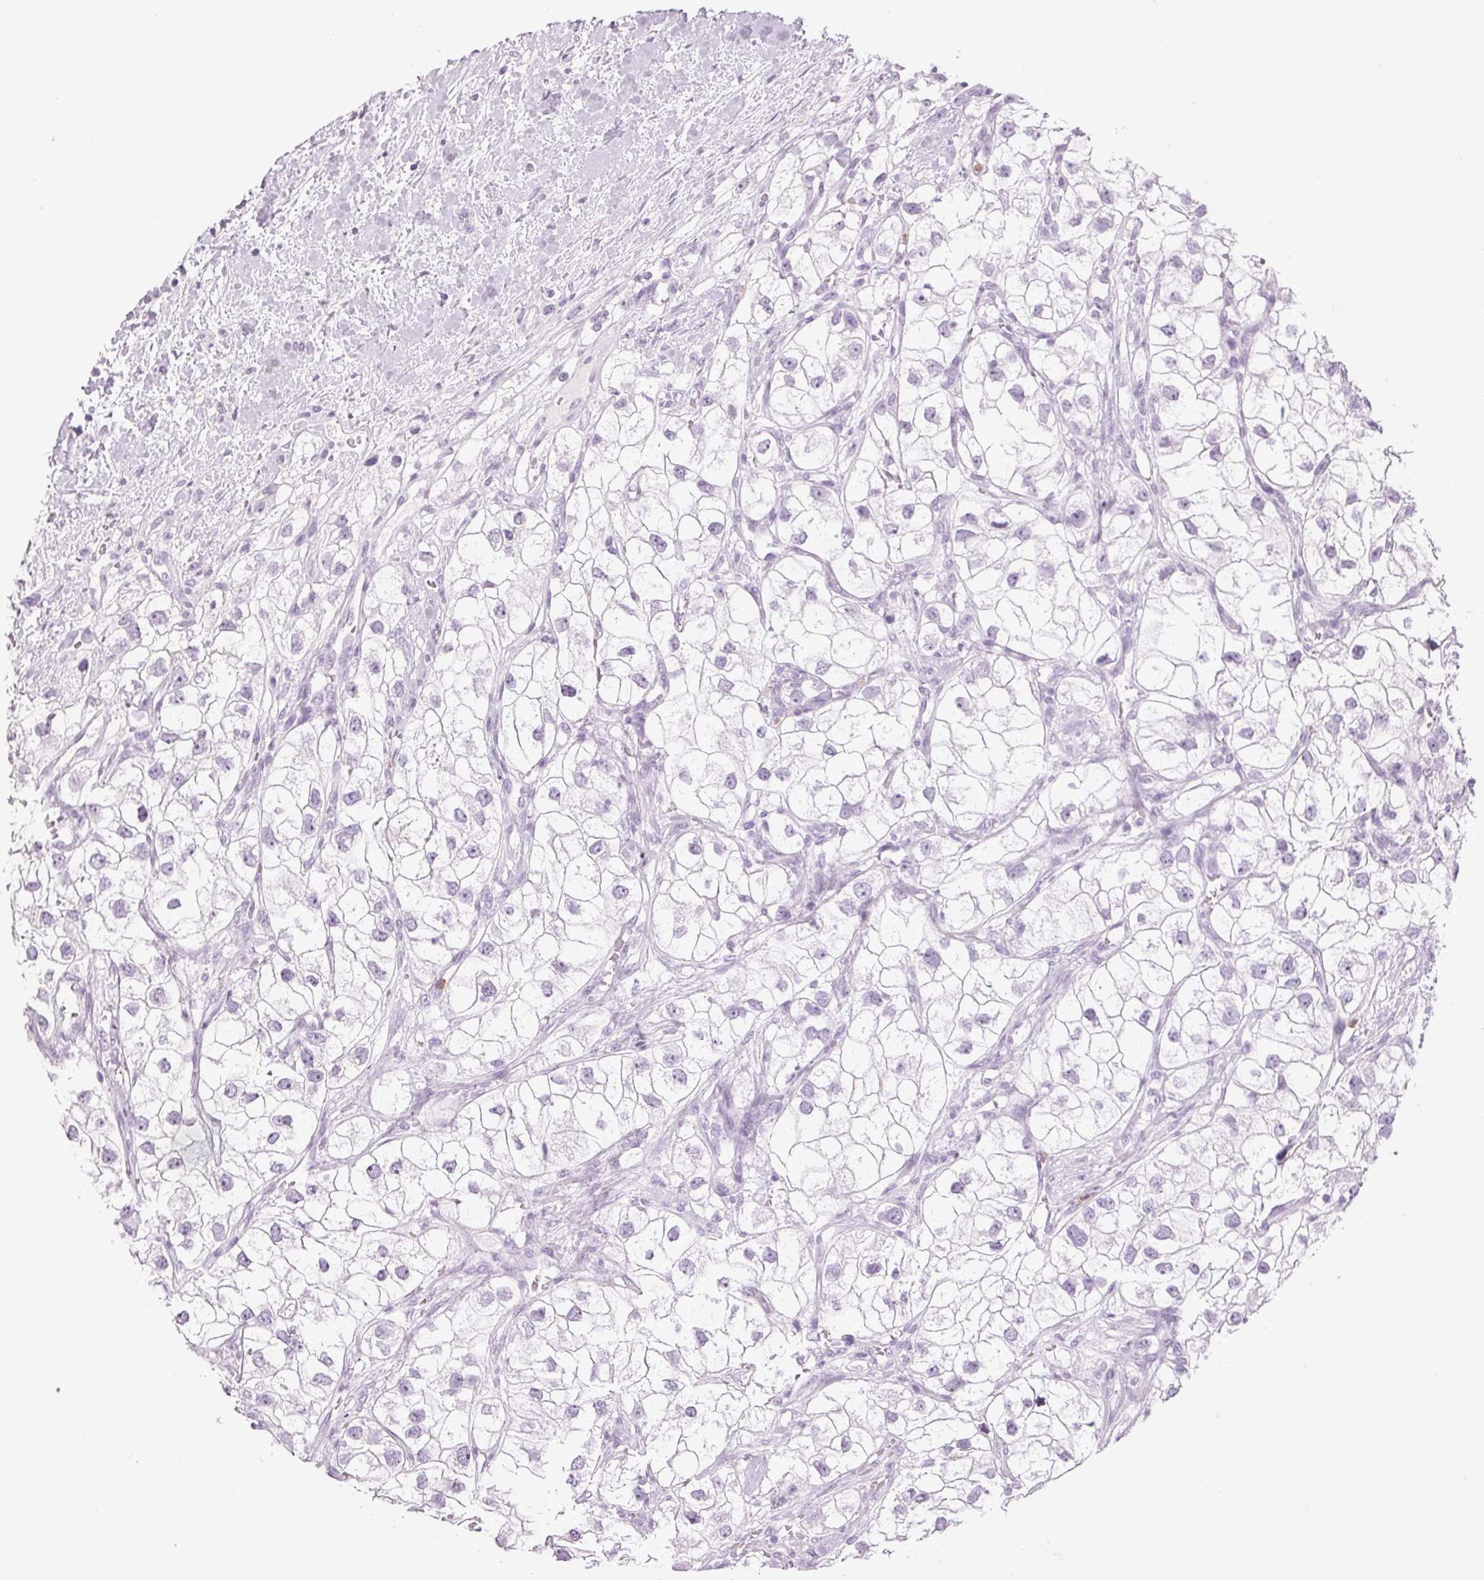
{"staining": {"intensity": "negative", "quantity": "none", "location": "none"}, "tissue": "renal cancer", "cell_type": "Tumor cells", "image_type": "cancer", "snomed": [{"axis": "morphology", "description": "Adenocarcinoma, NOS"}, {"axis": "topography", "description": "Kidney"}], "caption": "An IHC histopathology image of renal cancer is shown. There is no staining in tumor cells of renal cancer. (DAB immunohistochemistry (IHC), high magnification).", "gene": "LTF", "patient": {"sex": "male", "age": 59}}